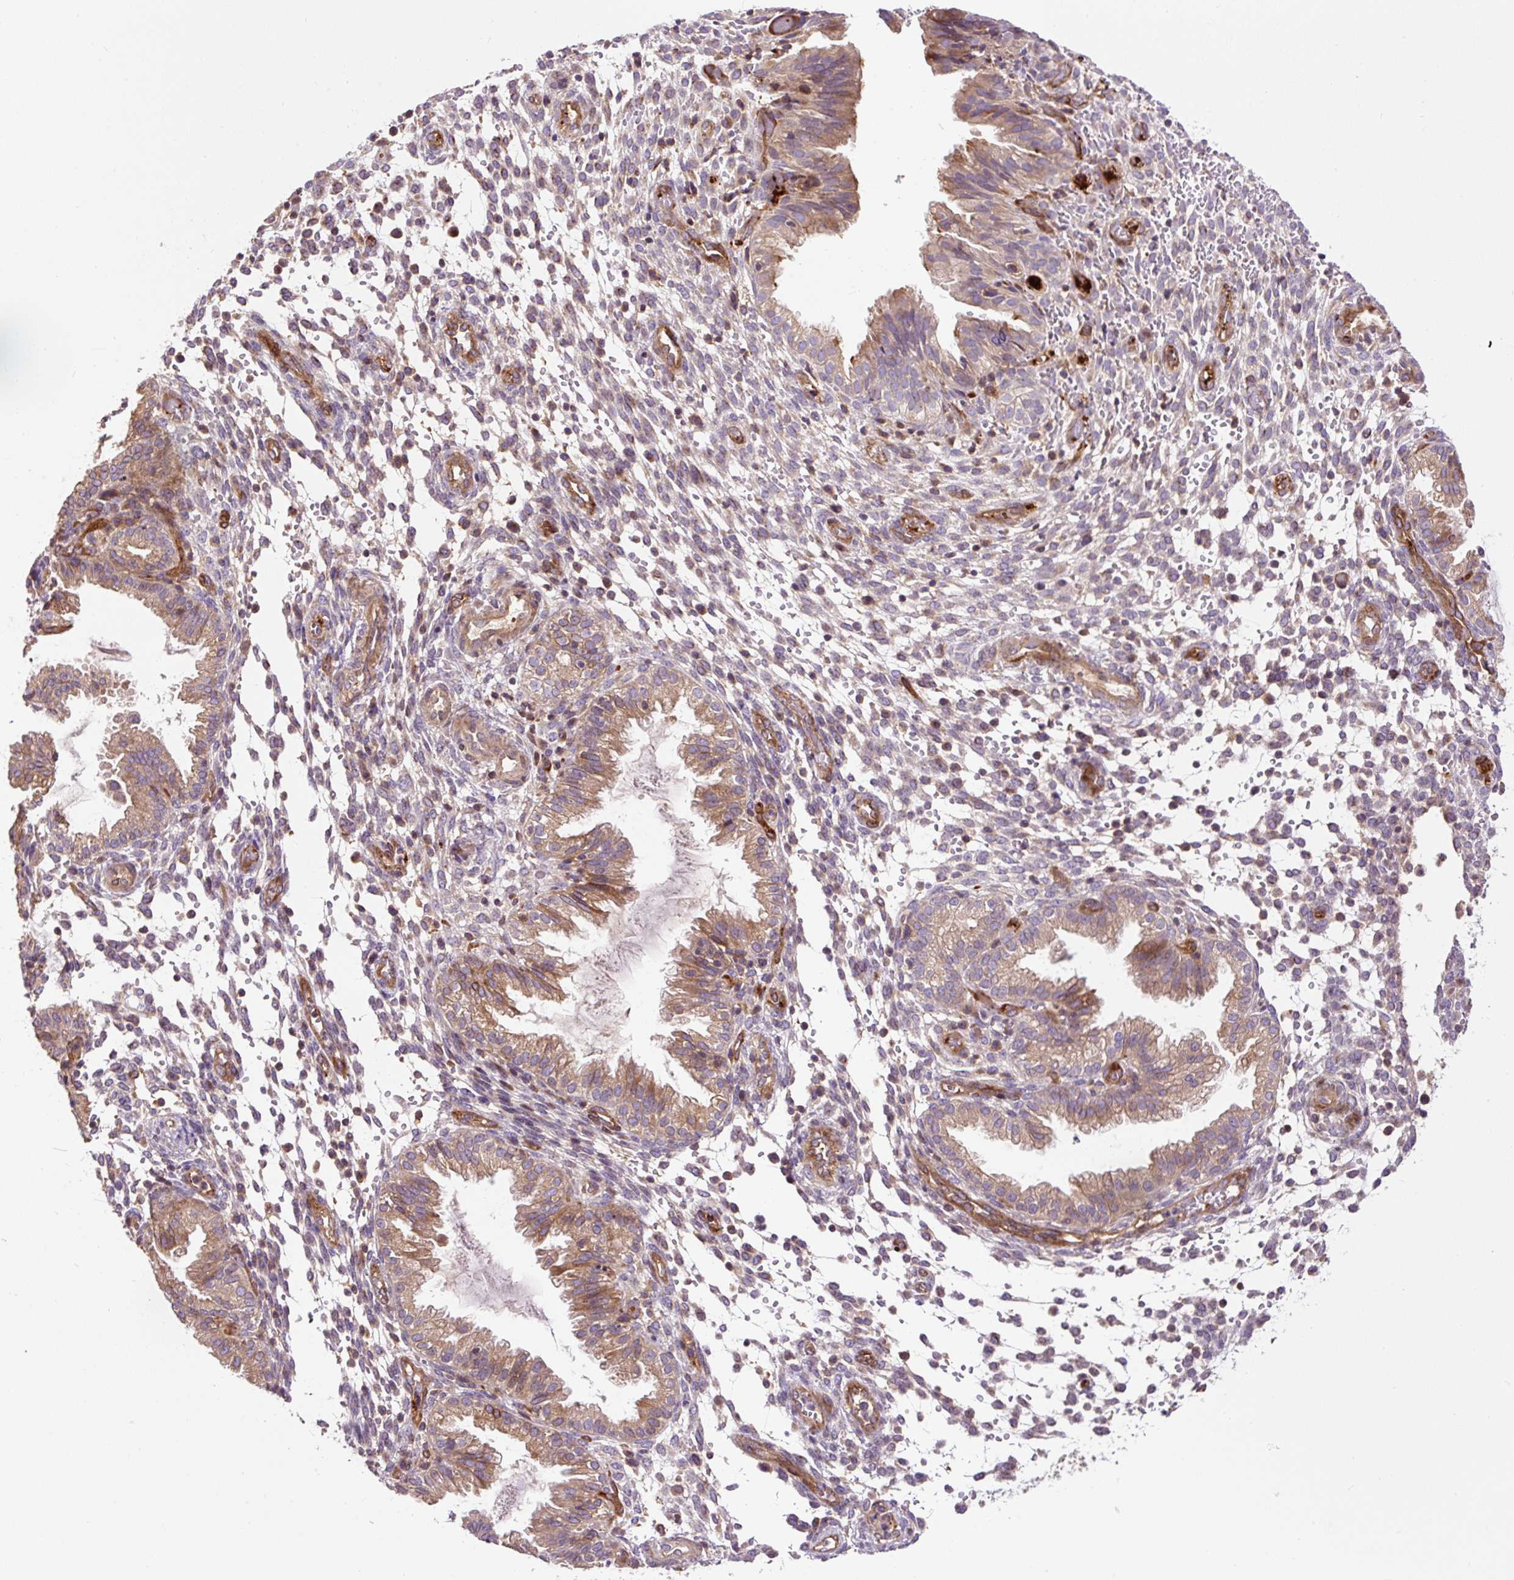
{"staining": {"intensity": "moderate", "quantity": "<25%", "location": "cytoplasmic/membranous"}, "tissue": "endometrium", "cell_type": "Cells in endometrial stroma", "image_type": "normal", "snomed": [{"axis": "morphology", "description": "Normal tissue, NOS"}, {"axis": "topography", "description": "Endometrium"}], "caption": "The immunohistochemical stain highlights moderate cytoplasmic/membranous expression in cells in endometrial stroma of unremarkable endometrium. The protein is stained brown, and the nuclei are stained in blue (DAB IHC with brightfield microscopy, high magnification).", "gene": "PCDHGB3", "patient": {"sex": "female", "age": 33}}